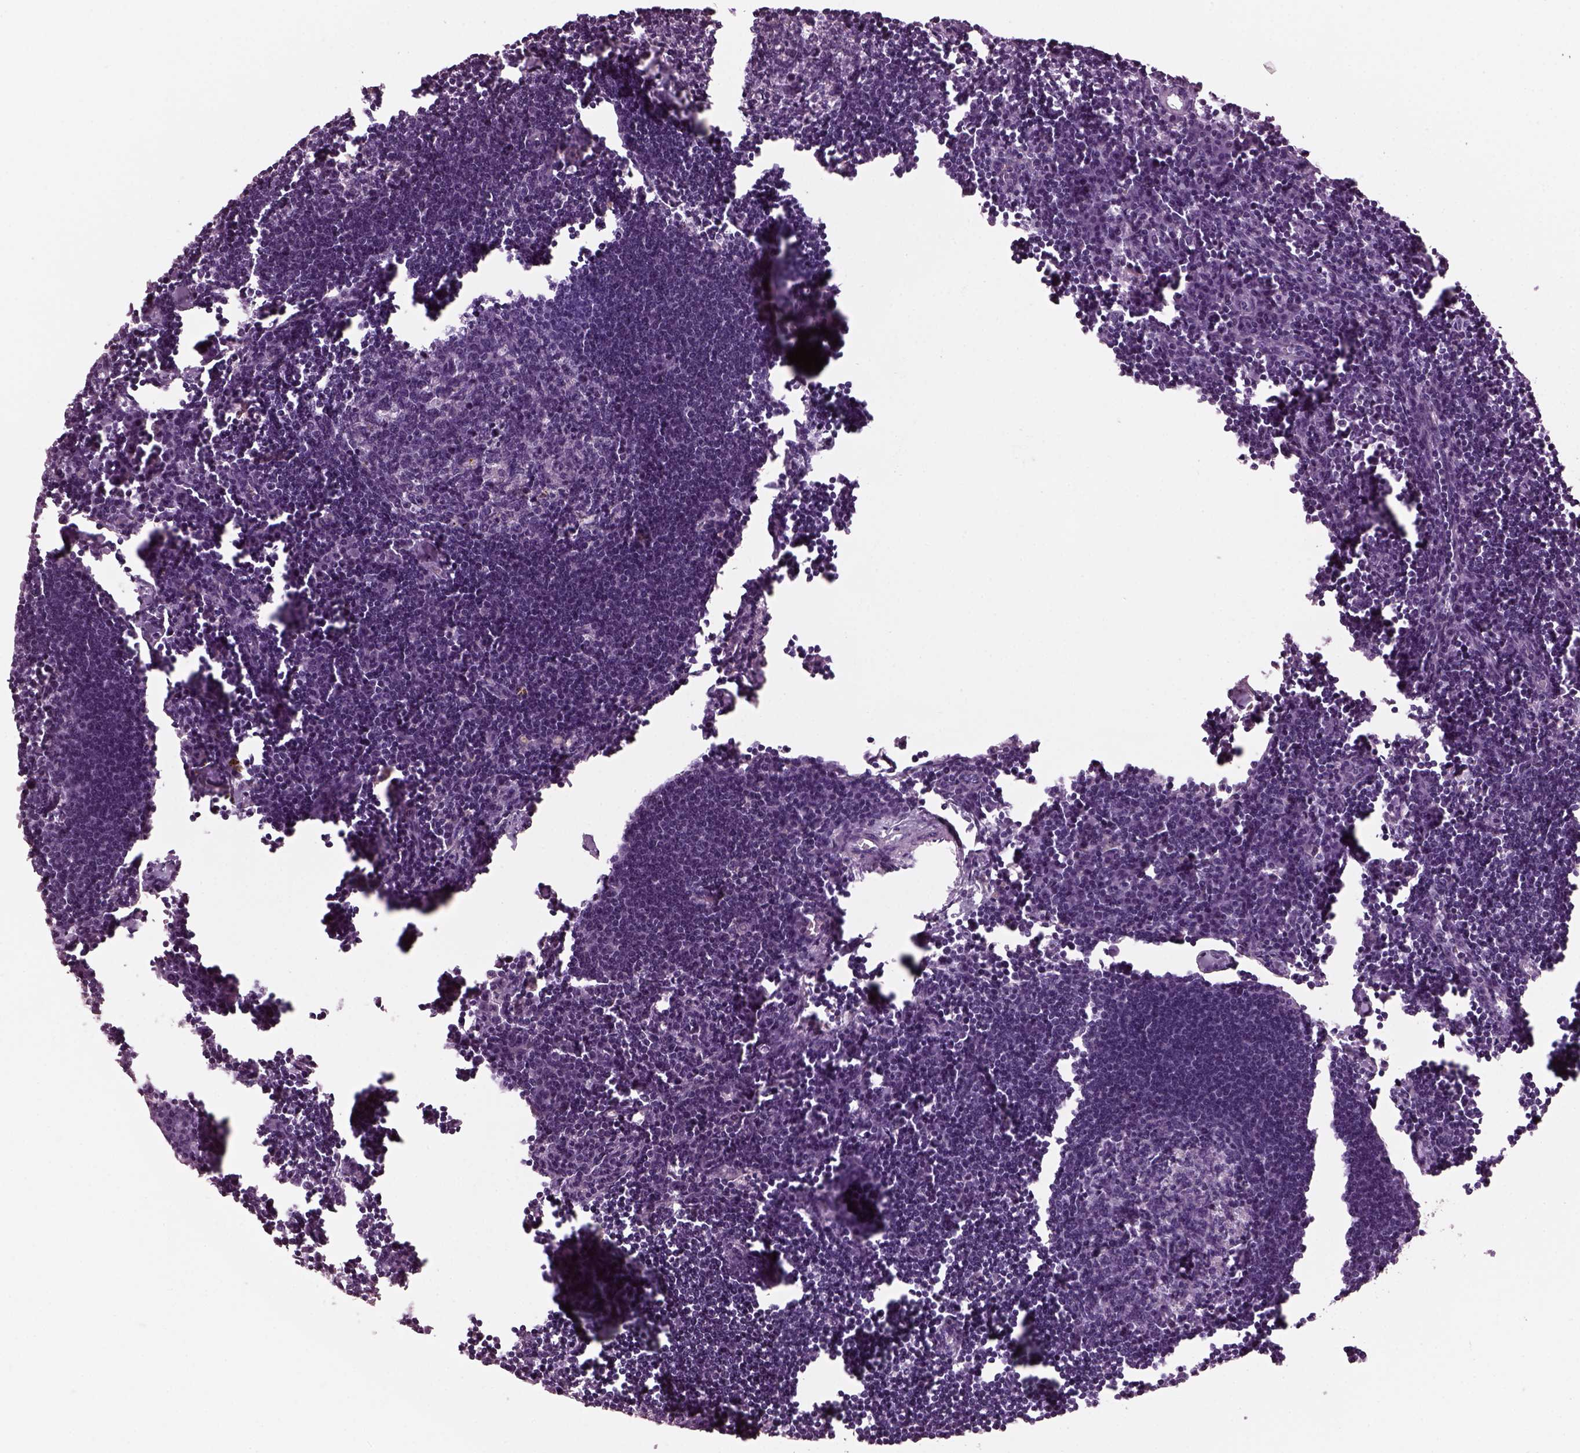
{"staining": {"intensity": "negative", "quantity": "none", "location": "none"}, "tissue": "lymph node", "cell_type": "Germinal center cells", "image_type": "normal", "snomed": [{"axis": "morphology", "description": "Normal tissue, NOS"}, {"axis": "topography", "description": "Lymph node"}], "caption": "IHC micrograph of normal lymph node: human lymph node stained with DAB displays no significant protein positivity in germinal center cells.", "gene": "DPYSL5", "patient": {"sex": "male", "age": 55}}